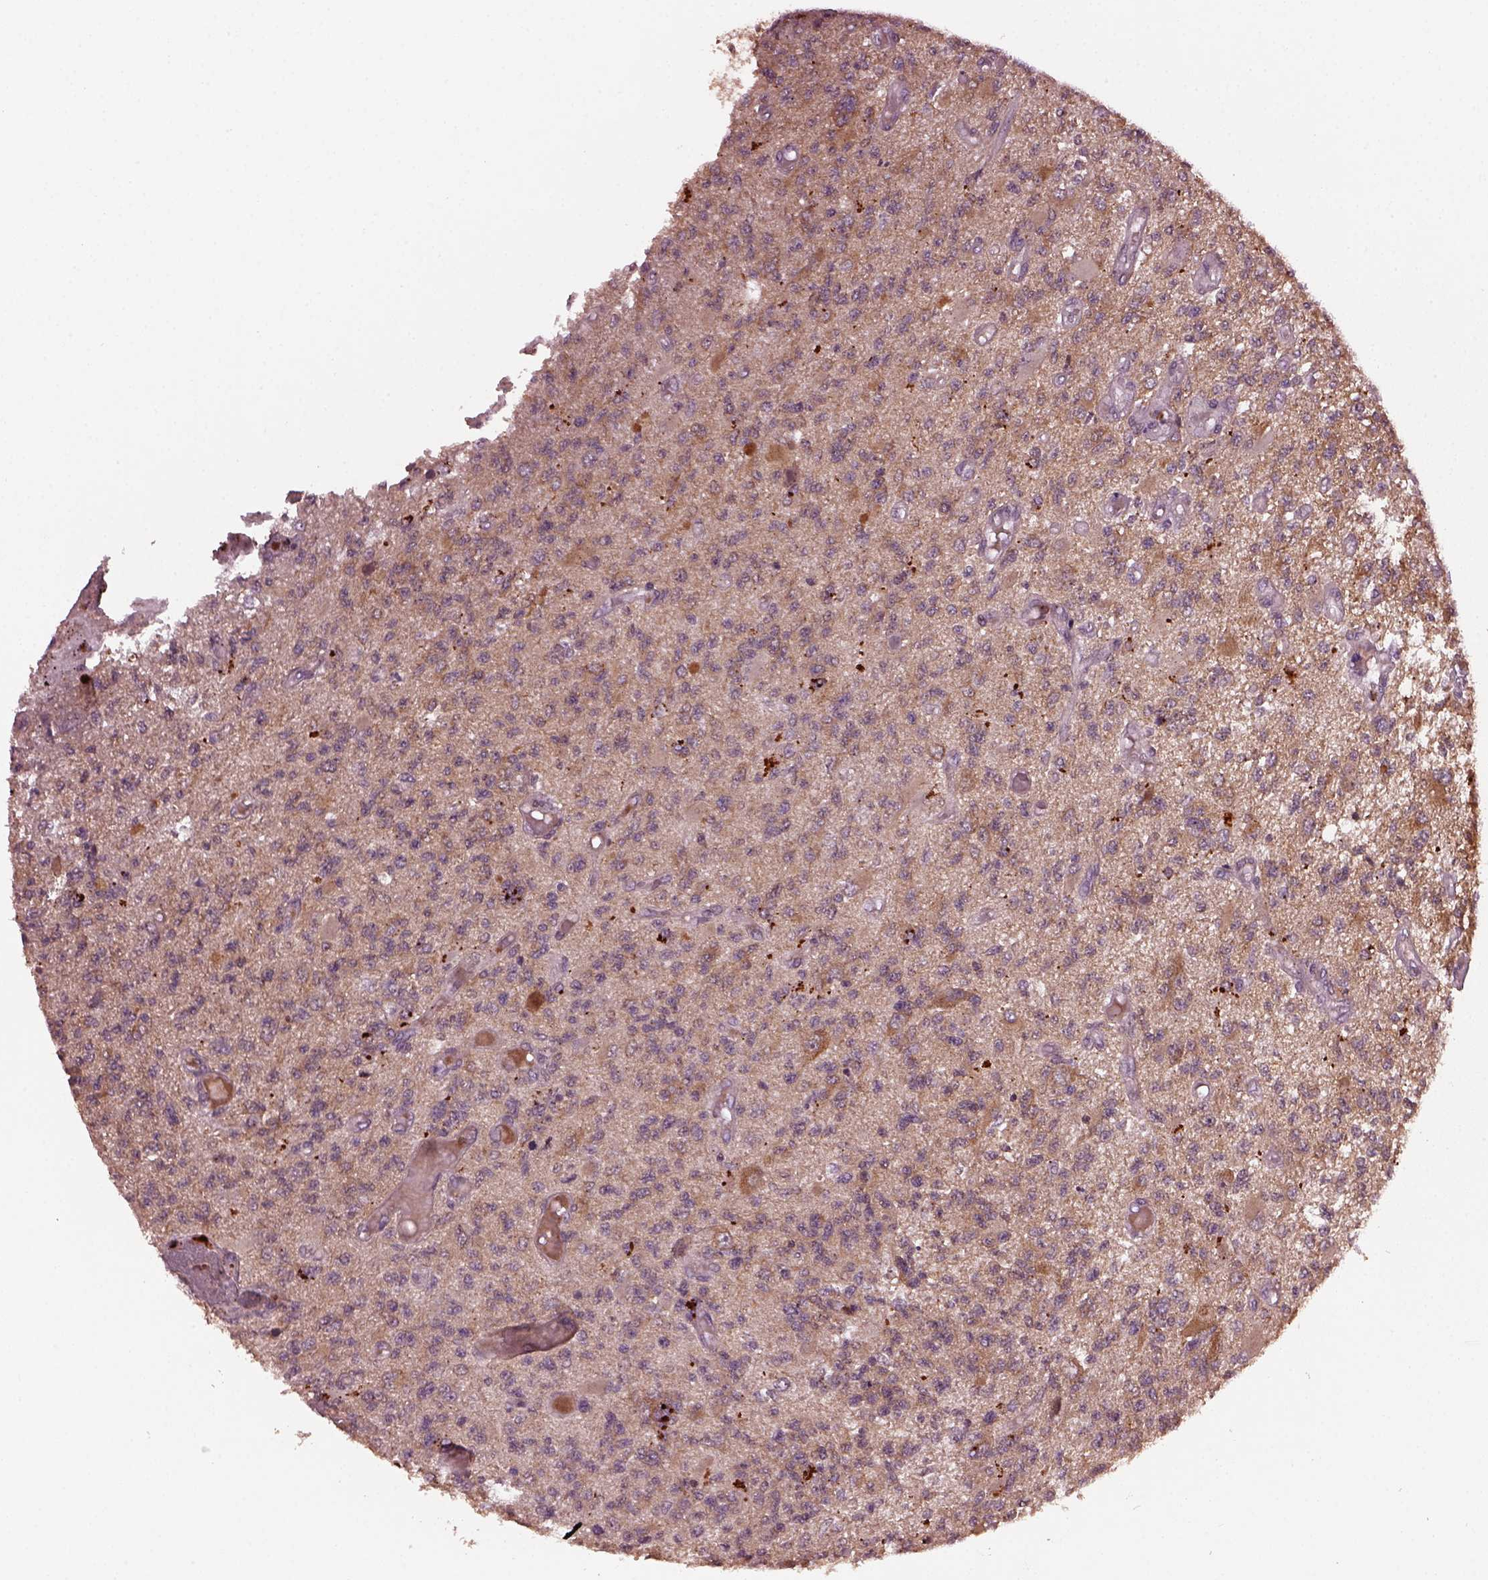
{"staining": {"intensity": "moderate", "quantity": ">75%", "location": "cytoplasmic/membranous"}, "tissue": "glioma", "cell_type": "Tumor cells", "image_type": "cancer", "snomed": [{"axis": "morphology", "description": "Glioma, malignant, High grade"}, {"axis": "topography", "description": "Brain"}], "caption": "Immunohistochemical staining of human malignant glioma (high-grade) demonstrates medium levels of moderate cytoplasmic/membranous staining in approximately >75% of tumor cells. (brown staining indicates protein expression, while blue staining denotes nuclei).", "gene": "RUFY3", "patient": {"sex": "female", "age": 63}}